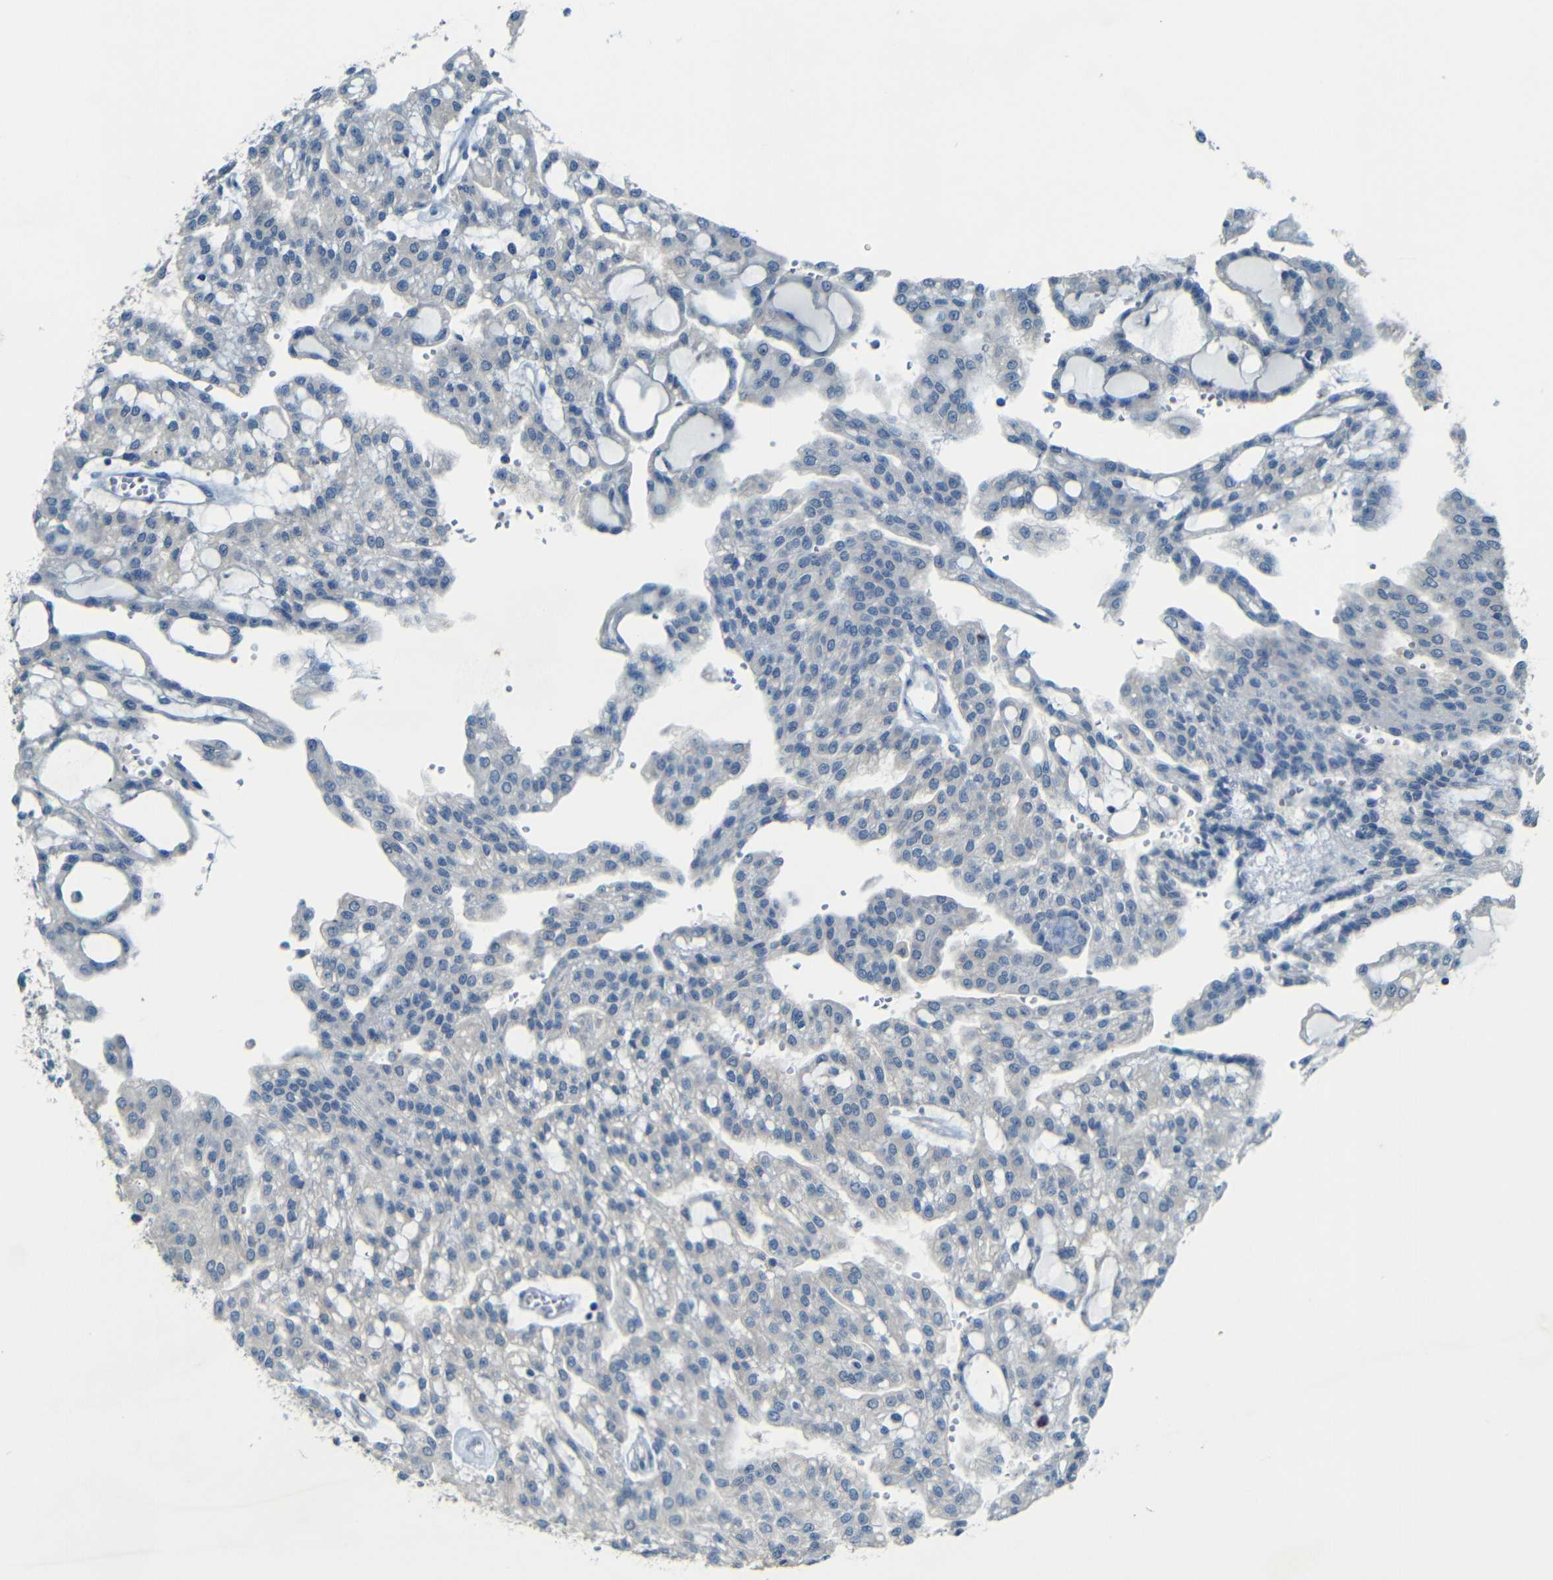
{"staining": {"intensity": "negative", "quantity": "none", "location": "none"}, "tissue": "renal cancer", "cell_type": "Tumor cells", "image_type": "cancer", "snomed": [{"axis": "morphology", "description": "Adenocarcinoma, NOS"}, {"axis": "topography", "description": "Kidney"}], "caption": "Tumor cells are negative for brown protein staining in renal cancer.", "gene": "ZMAT1", "patient": {"sex": "male", "age": 63}}